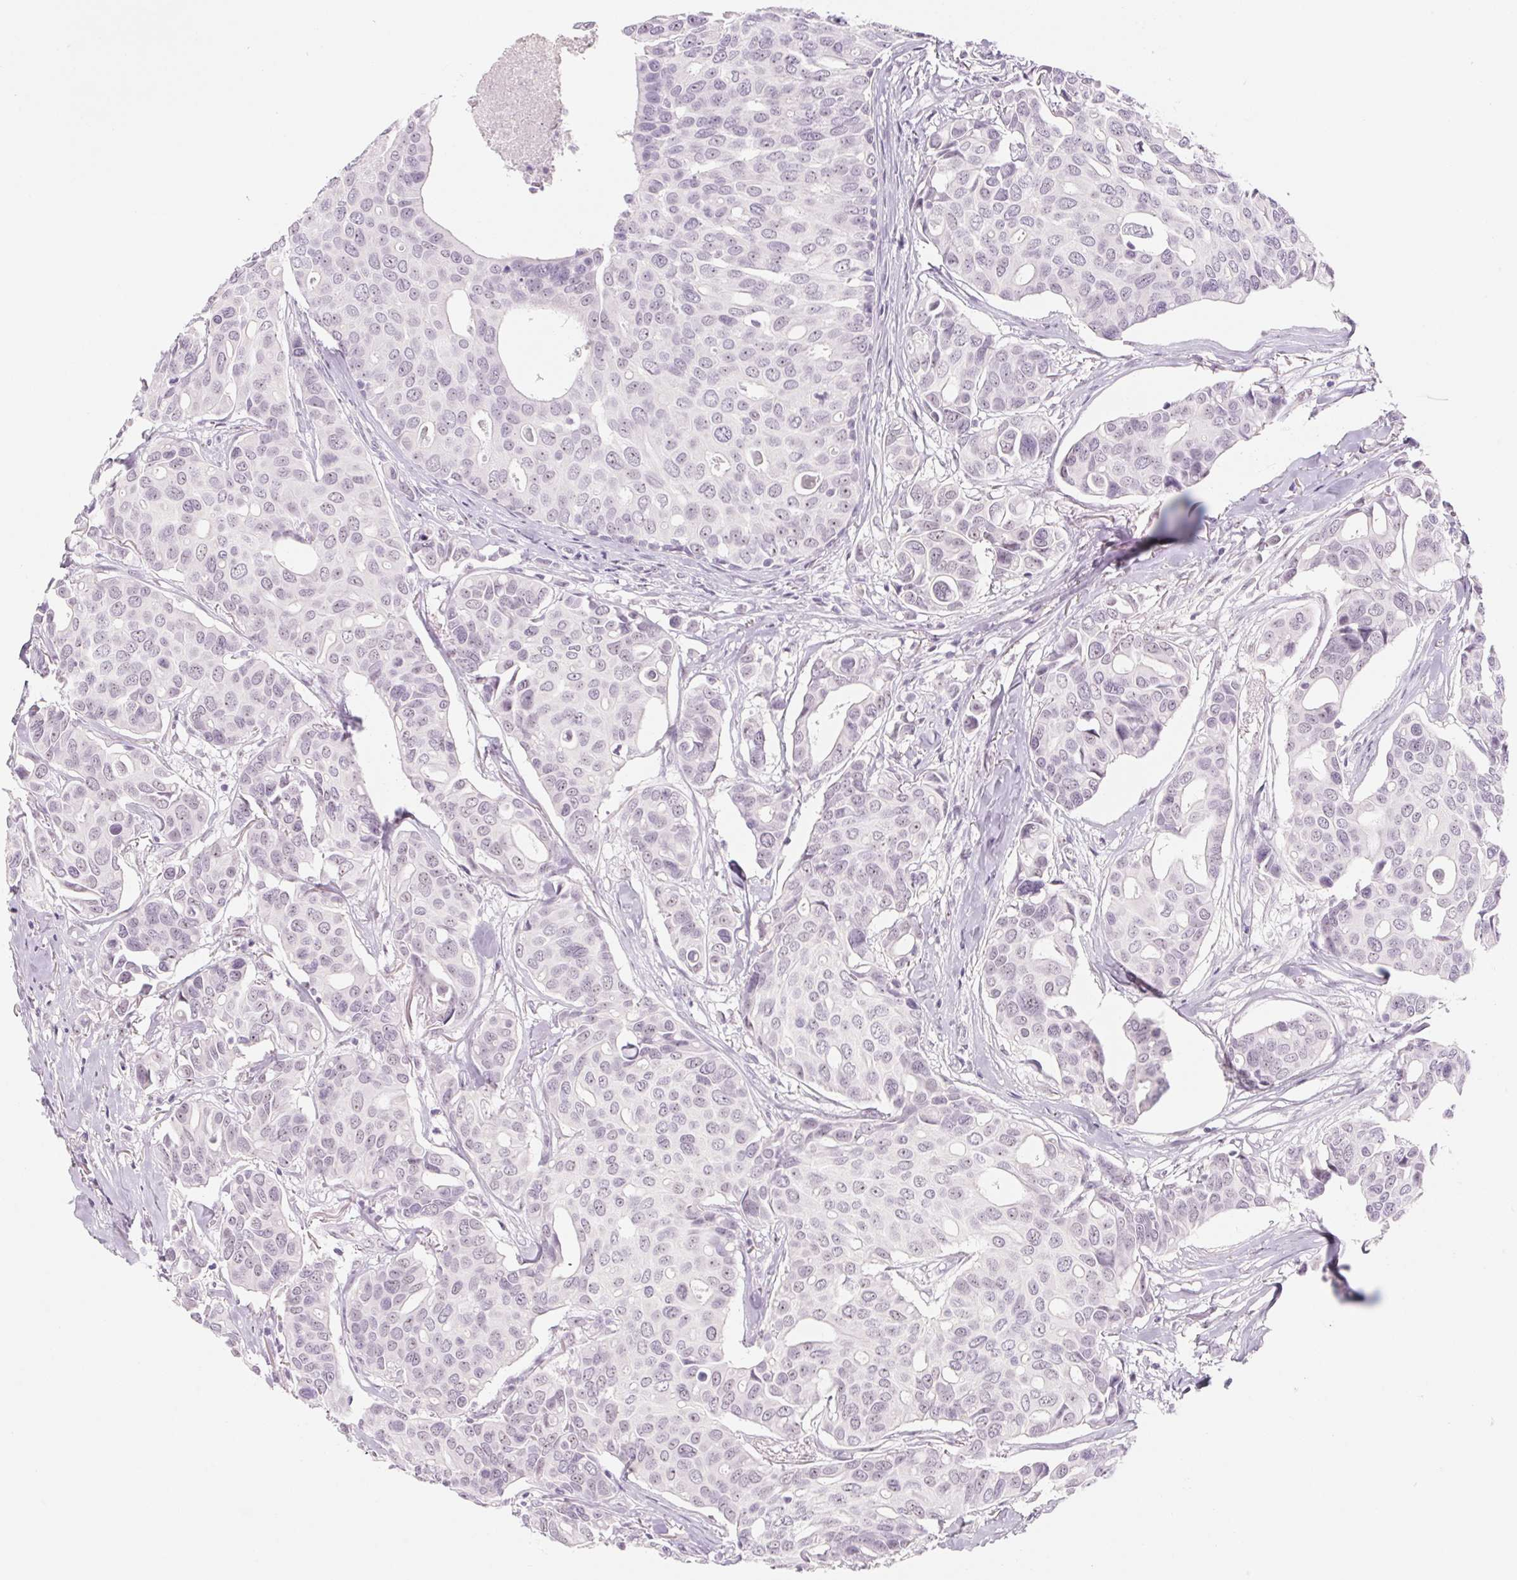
{"staining": {"intensity": "weak", "quantity": "<25%", "location": "nuclear"}, "tissue": "breast cancer", "cell_type": "Tumor cells", "image_type": "cancer", "snomed": [{"axis": "morphology", "description": "Duct carcinoma"}, {"axis": "topography", "description": "Breast"}], "caption": "The micrograph reveals no staining of tumor cells in breast cancer (invasive ductal carcinoma).", "gene": "ZIC4", "patient": {"sex": "female", "age": 54}}